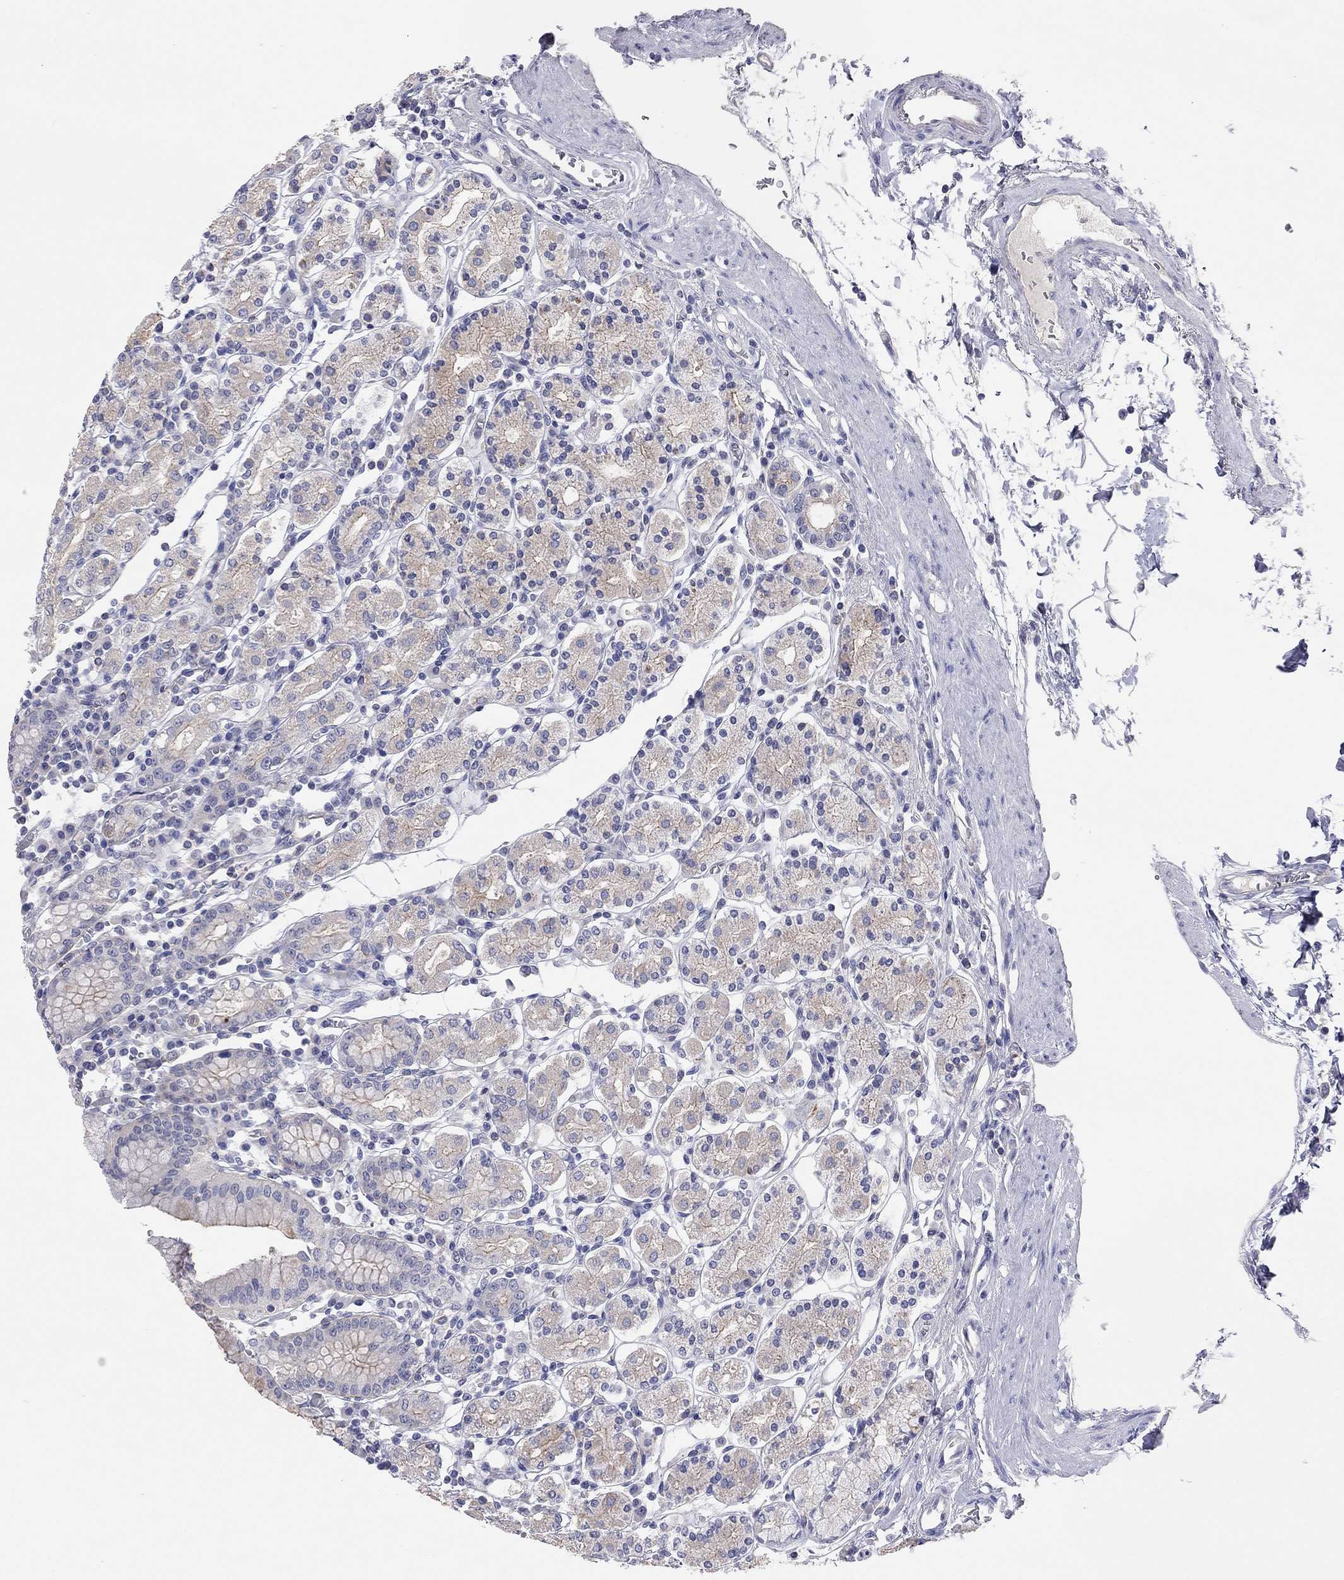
{"staining": {"intensity": "moderate", "quantity": "<25%", "location": "cytoplasmic/membranous"}, "tissue": "stomach", "cell_type": "Glandular cells", "image_type": "normal", "snomed": [{"axis": "morphology", "description": "Normal tissue, NOS"}, {"axis": "topography", "description": "Stomach, upper"}, {"axis": "topography", "description": "Stomach"}], "caption": "An immunohistochemistry (IHC) image of normal tissue is shown. Protein staining in brown labels moderate cytoplasmic/membranous positivity in stomach within glandular cells.", "gene": "KCNB1", "patient": {"sex": "male", "age": 62}}